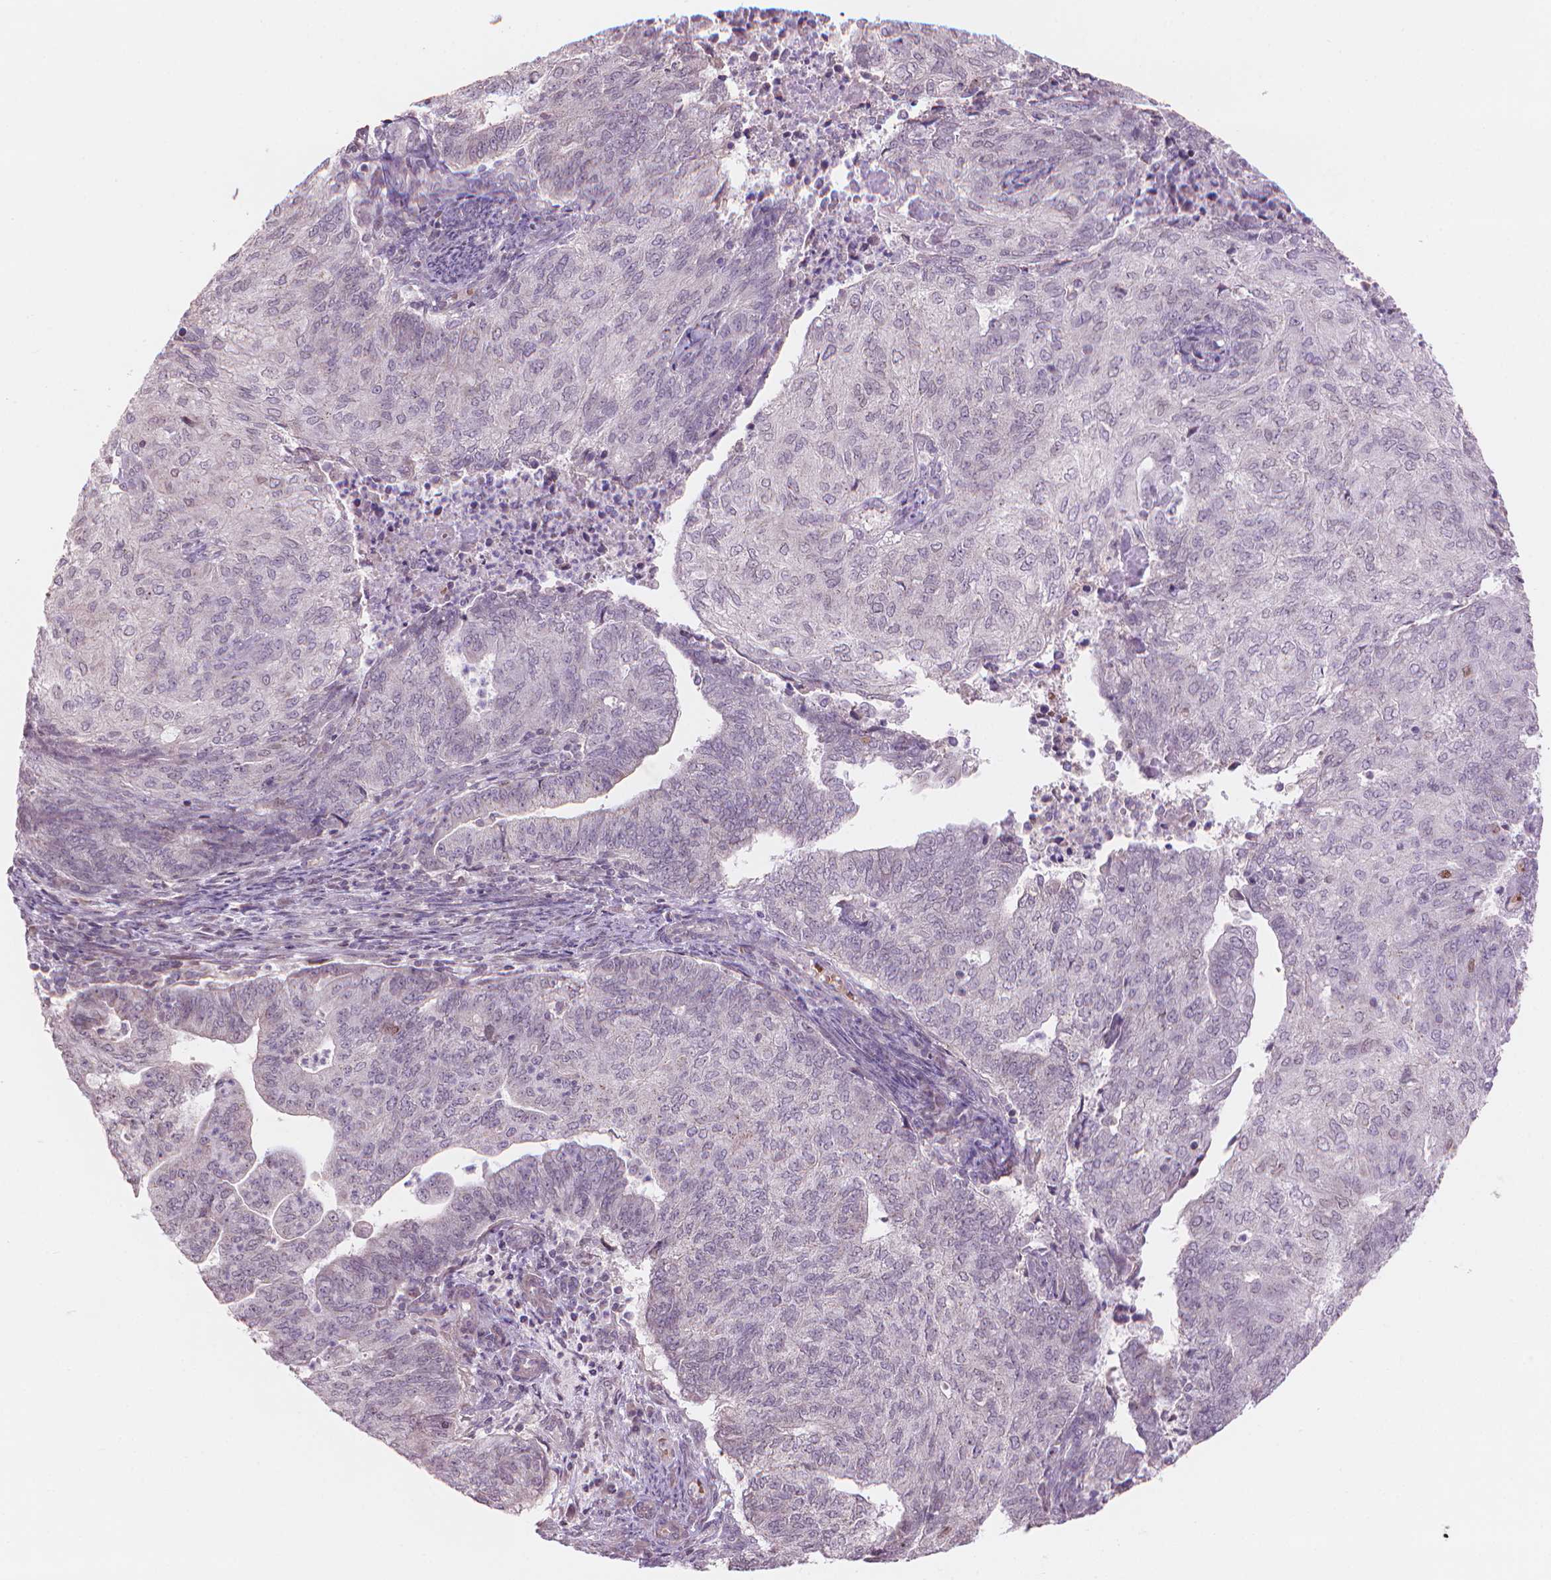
{"staining": {"intensity": "moderate", "quantity": "25%-75%", "location": "nuclear"}, "tissue": "endometrial cancer", "cell_type": "Tumor cells", "image_type": "cancer", "snomed": [{"axis": "morphology", "description": "Adenocarcinoma, NOS"}, {"axis": "topography", "description": "Endometrium"}], "caption": "Endometrial cancer was stained to show a protein in brown. There is medium levels of moderate nuclear positivity in approximately 25%-75% of tumor cells. The staining is performed using DAB brown chromogen to label protein expression. The nuclei are counter-stained blue using hematoxylin.", "gene": "IFFO1", "patient": {"sex": "female", "age": 82}}